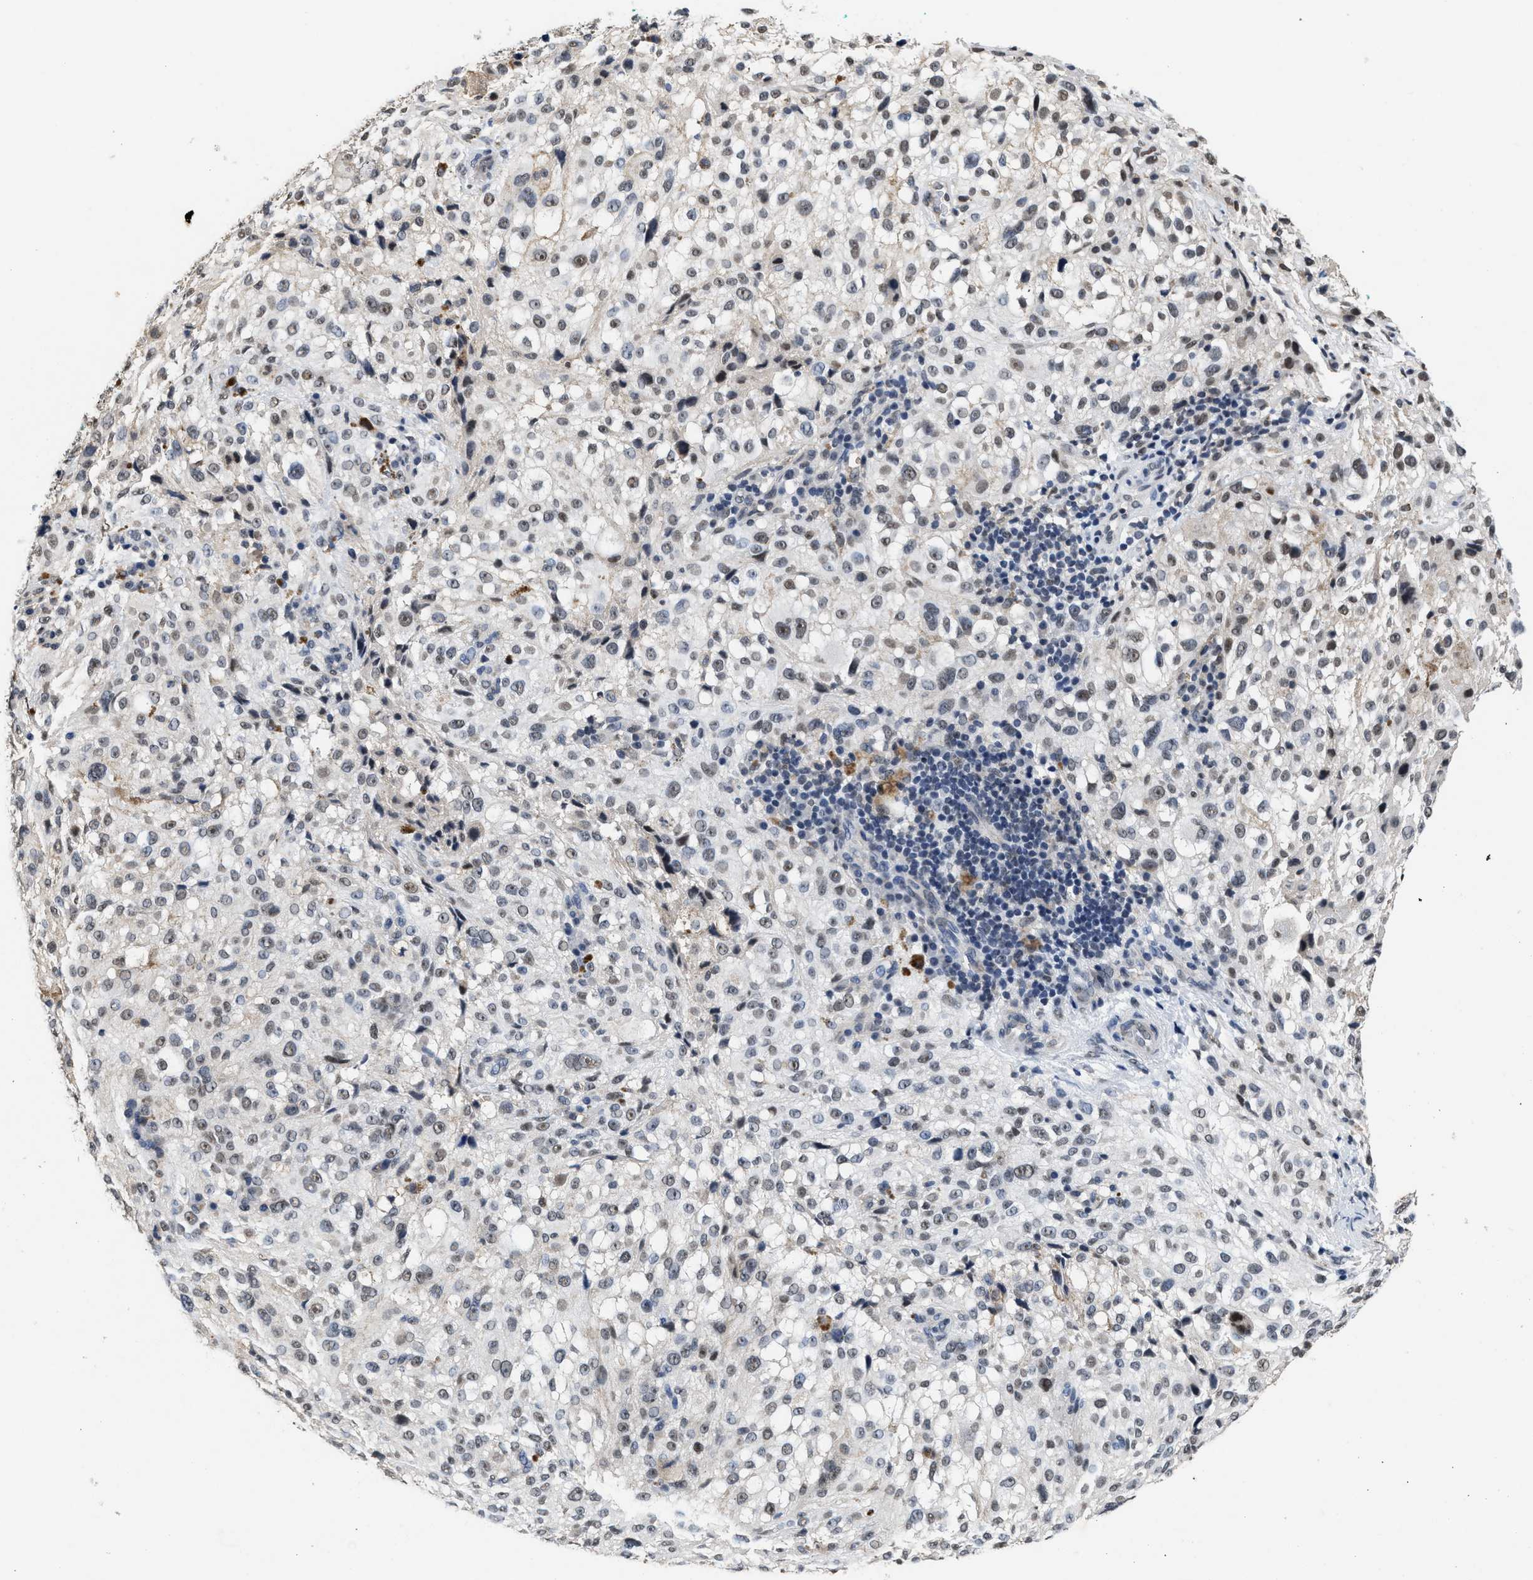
{"staining": {"intensity": "weak", "quantity": "<25%", "location": "nuclear"}, "tissue": "melanoma", "cell_type": "Tumor cells", "image_type": "cancer", "snomed": [{"axis": "morphology", "description": "Necrosis, NOS"}, {"axis": "morphology", "description": "Malignant melanoma, NOS"}, {"axis": "topography", "description": "Skin"}], "caption": "High power microscopy histopathology image of an immunohistochemistry micrograph of malignant melanoma, revealing no significant expression in tumor cells.", "gene": "SUPT16H", "patient": {"sex": "female", "age": 87}}